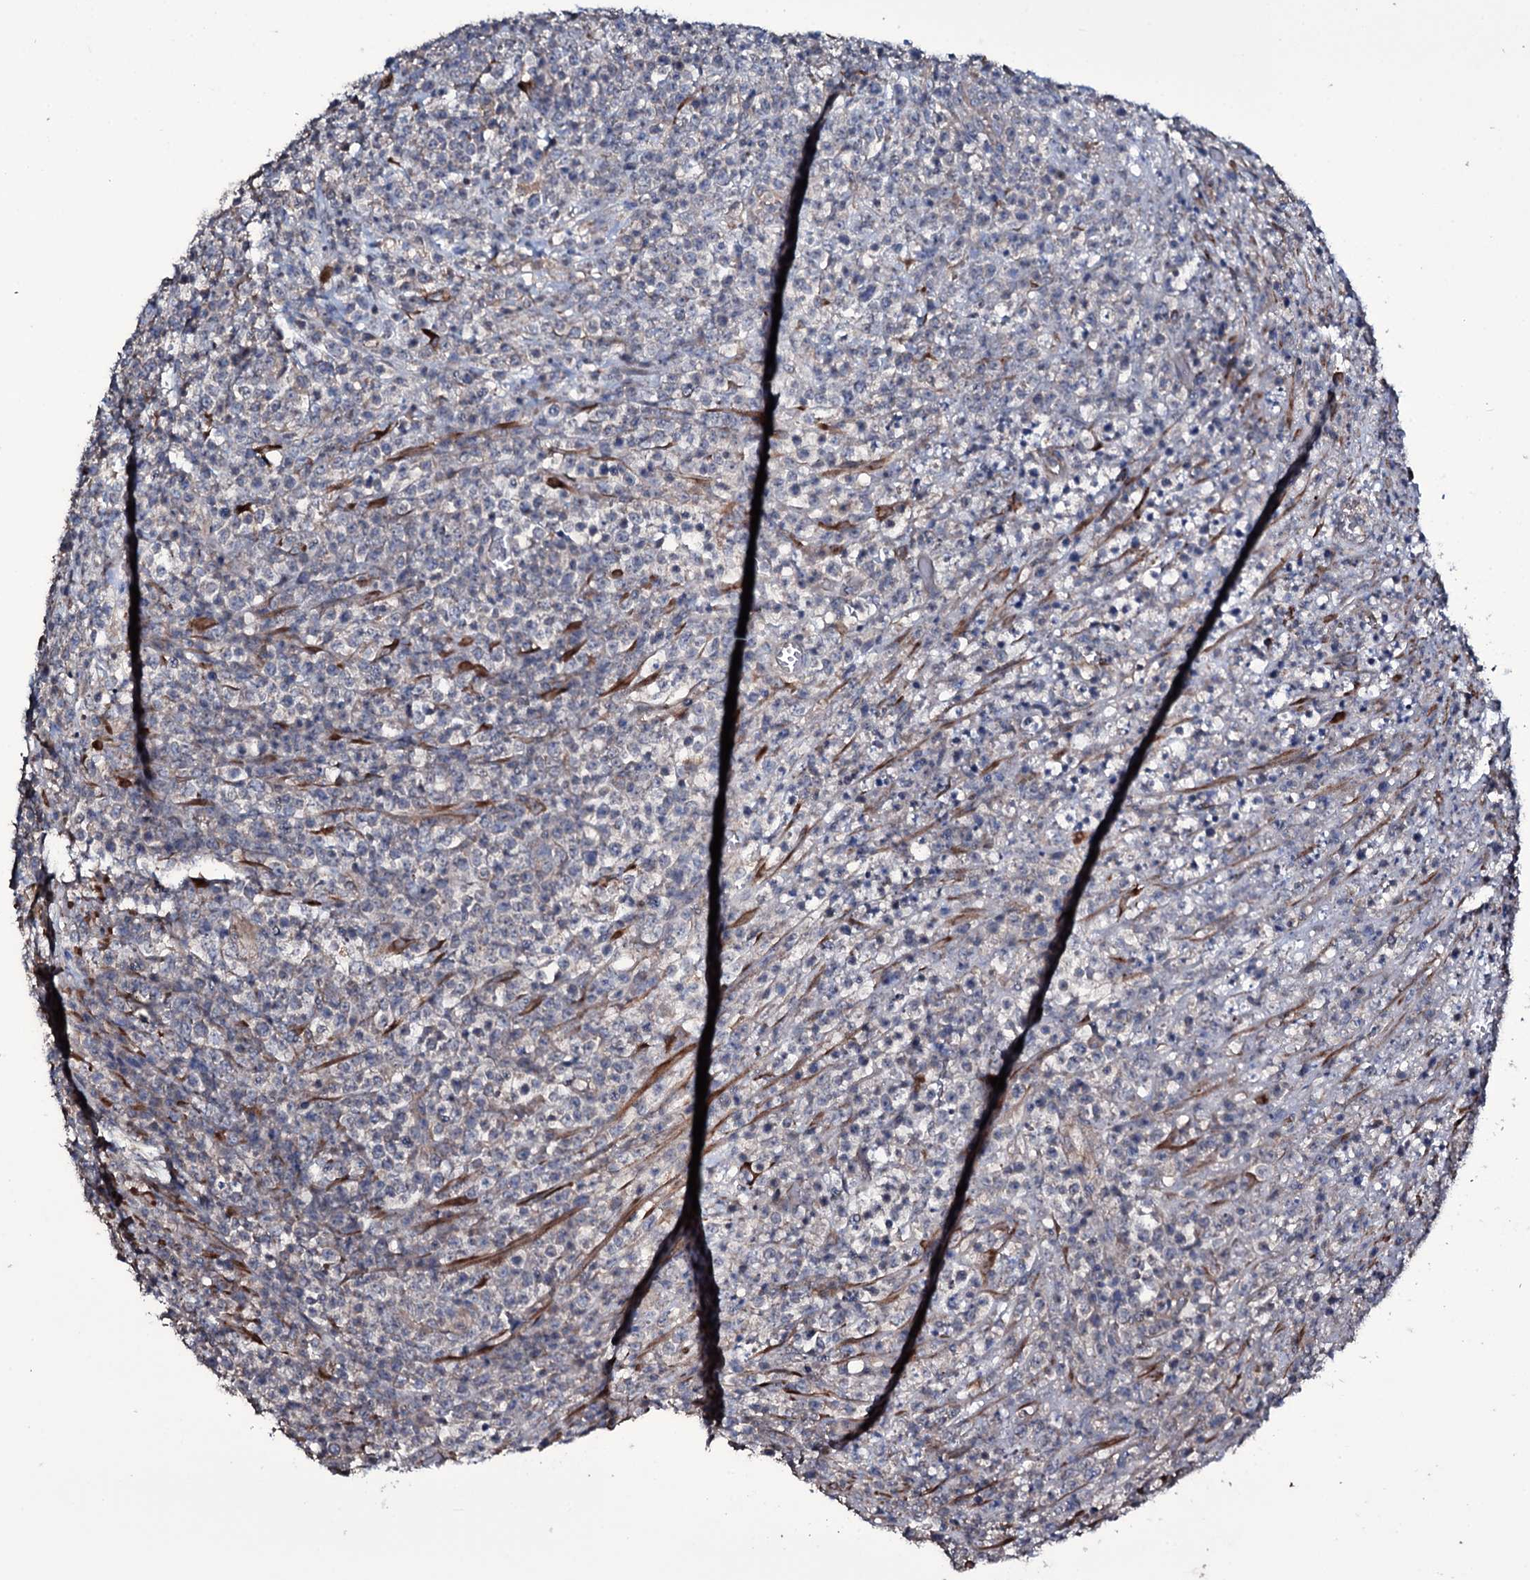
{"staining": {"intensity": "negative", "quantity": "none", "location": "none"}, "tissue": "lymphoma", "cell_type": "Tumor cells", "image_type": "cancer", "snomed": [{"axis": "morphology", "description": "Malignant lymphoma, non-Hodgkin's type, High grade"}, {"axis": "topography", "description": "Colon"}], "caption": "Tumor cells are negative for brown protein staining in lymphoma.", "gene": "WIPF3", "patient": {"sex": "female", "age": 53}}